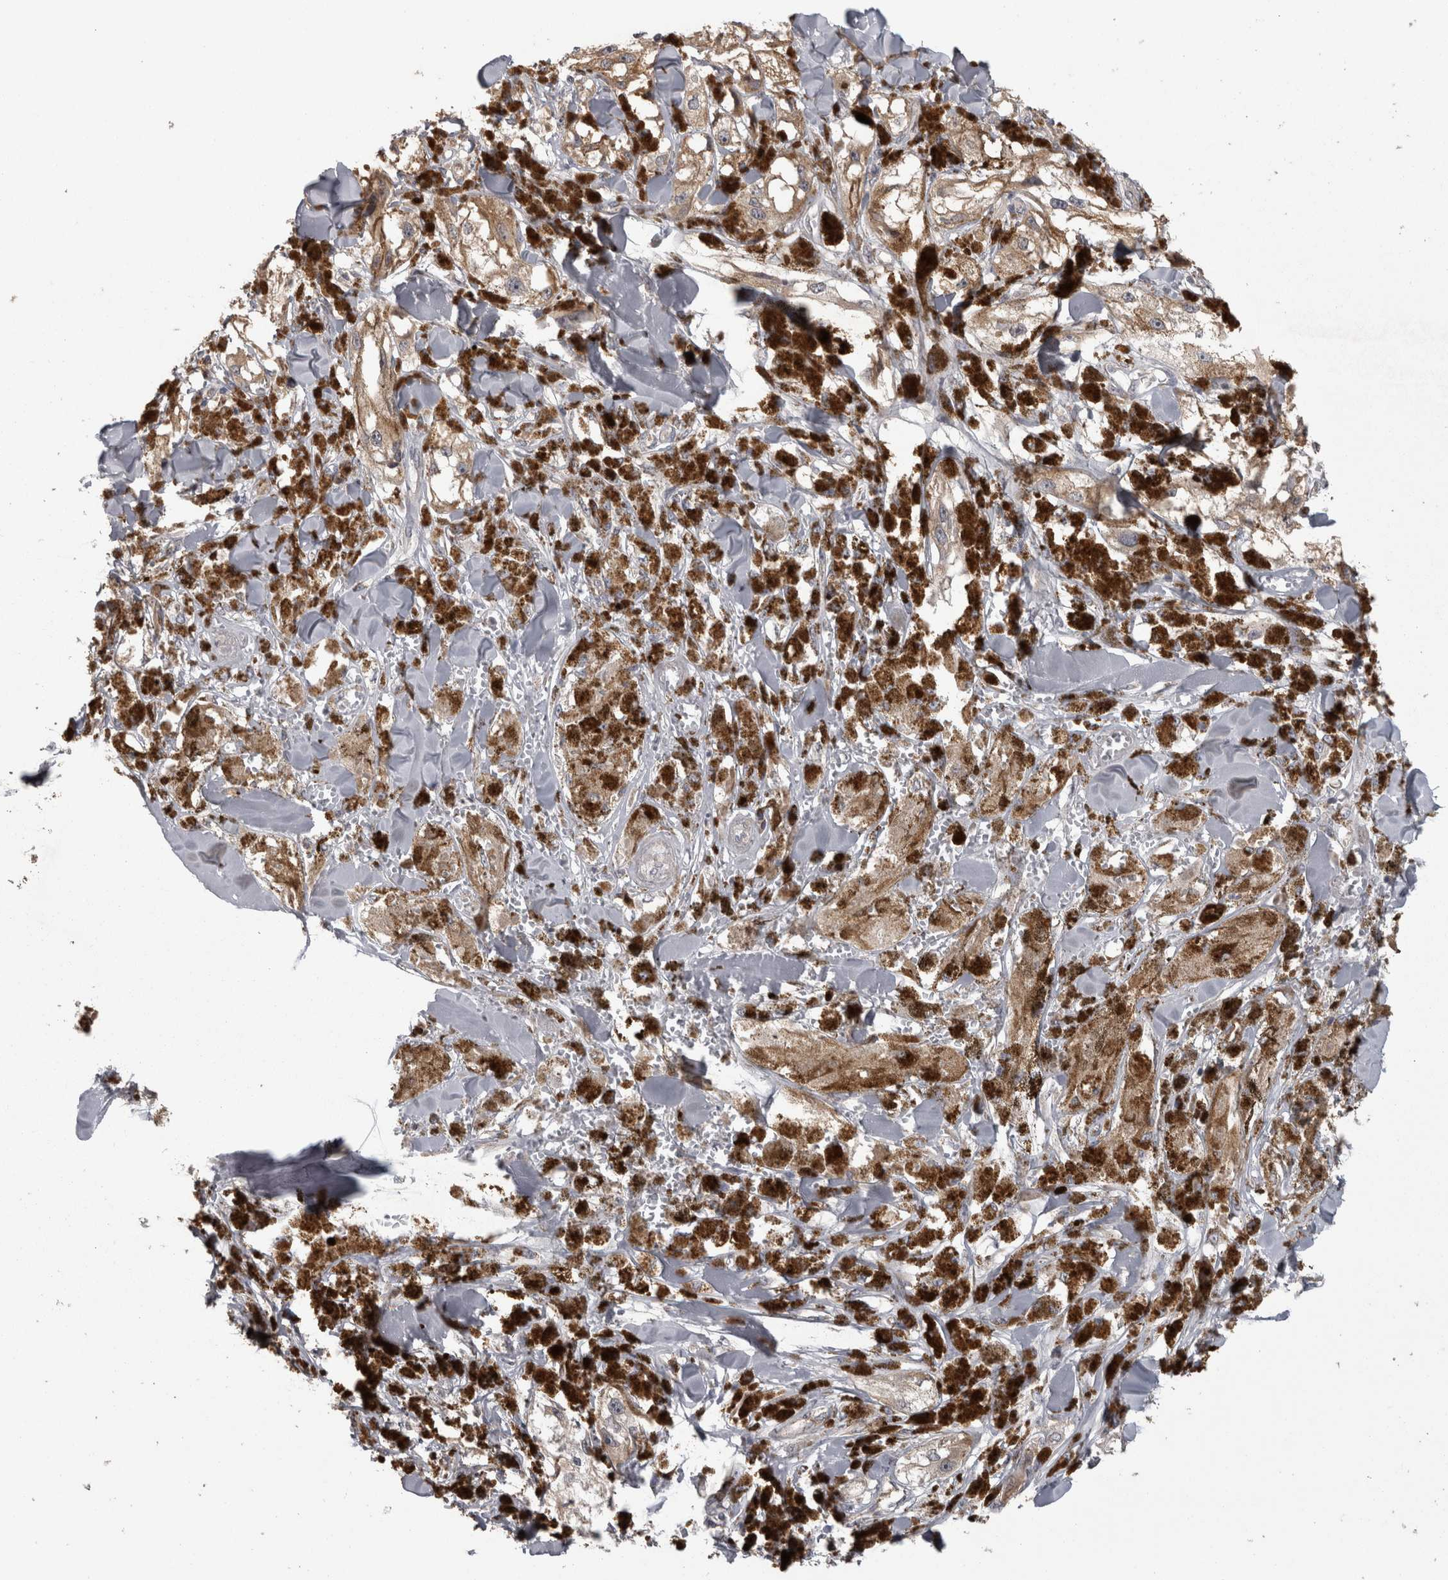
{"staining": {"intensity": "weak", "quantity": ">75%", "location": "cytoplasmic/membranous"}, "tissue": "melanoma", "cell_type": "Tumor cells", "image_type": "cancer", "snomed": [{"axis": "morphology", "description": "Malignant melanoma, NOS"}, {"axis": "topography", "description": "Skin"}], "caption": "Human melanoma stained for a protein (brown) shows weak cytoplasmic/membranous positive staining in about >75% of tumor cells.", "gene": "RAB29", "patient": {"sex": "male", "age": 88}}